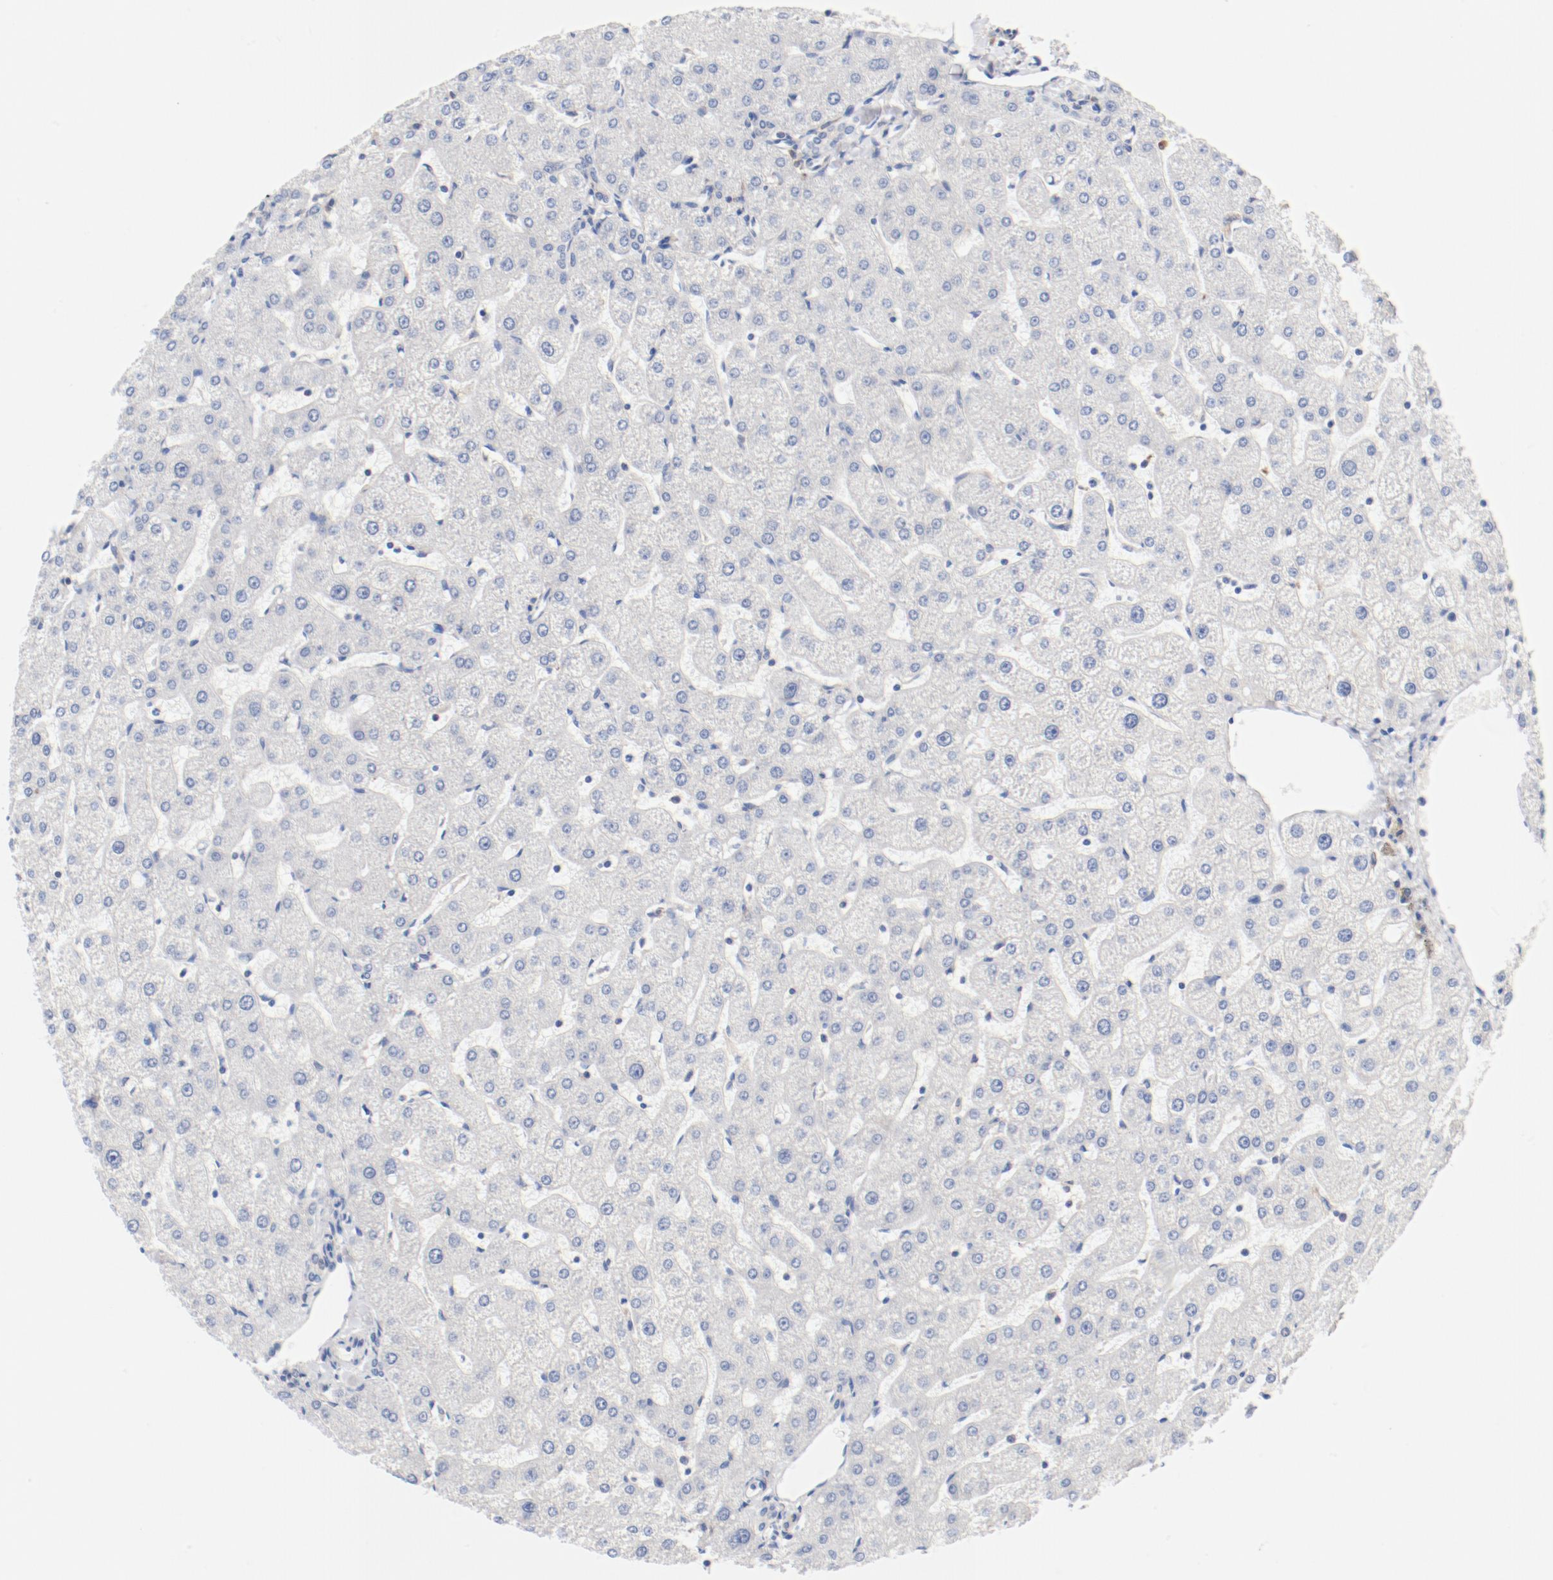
{"staining": {"intensity": "negative", "quantity": "none", "location": "none"}, "tissue": "liver", "cell_type": "Cholangiocytes", "image_type": "normal", "snomed": [{"axis": "morphology", "description": "Normal tissue, NOS"}, {"axis": "topography", "description": "Liver"}], "caption": "A high-resolution image shows IHC staining of benign liver, which displays no significant expression in cholangiocytes.", "gene": "PDPK1", "patient": {"sex": "male", "age": 67}}